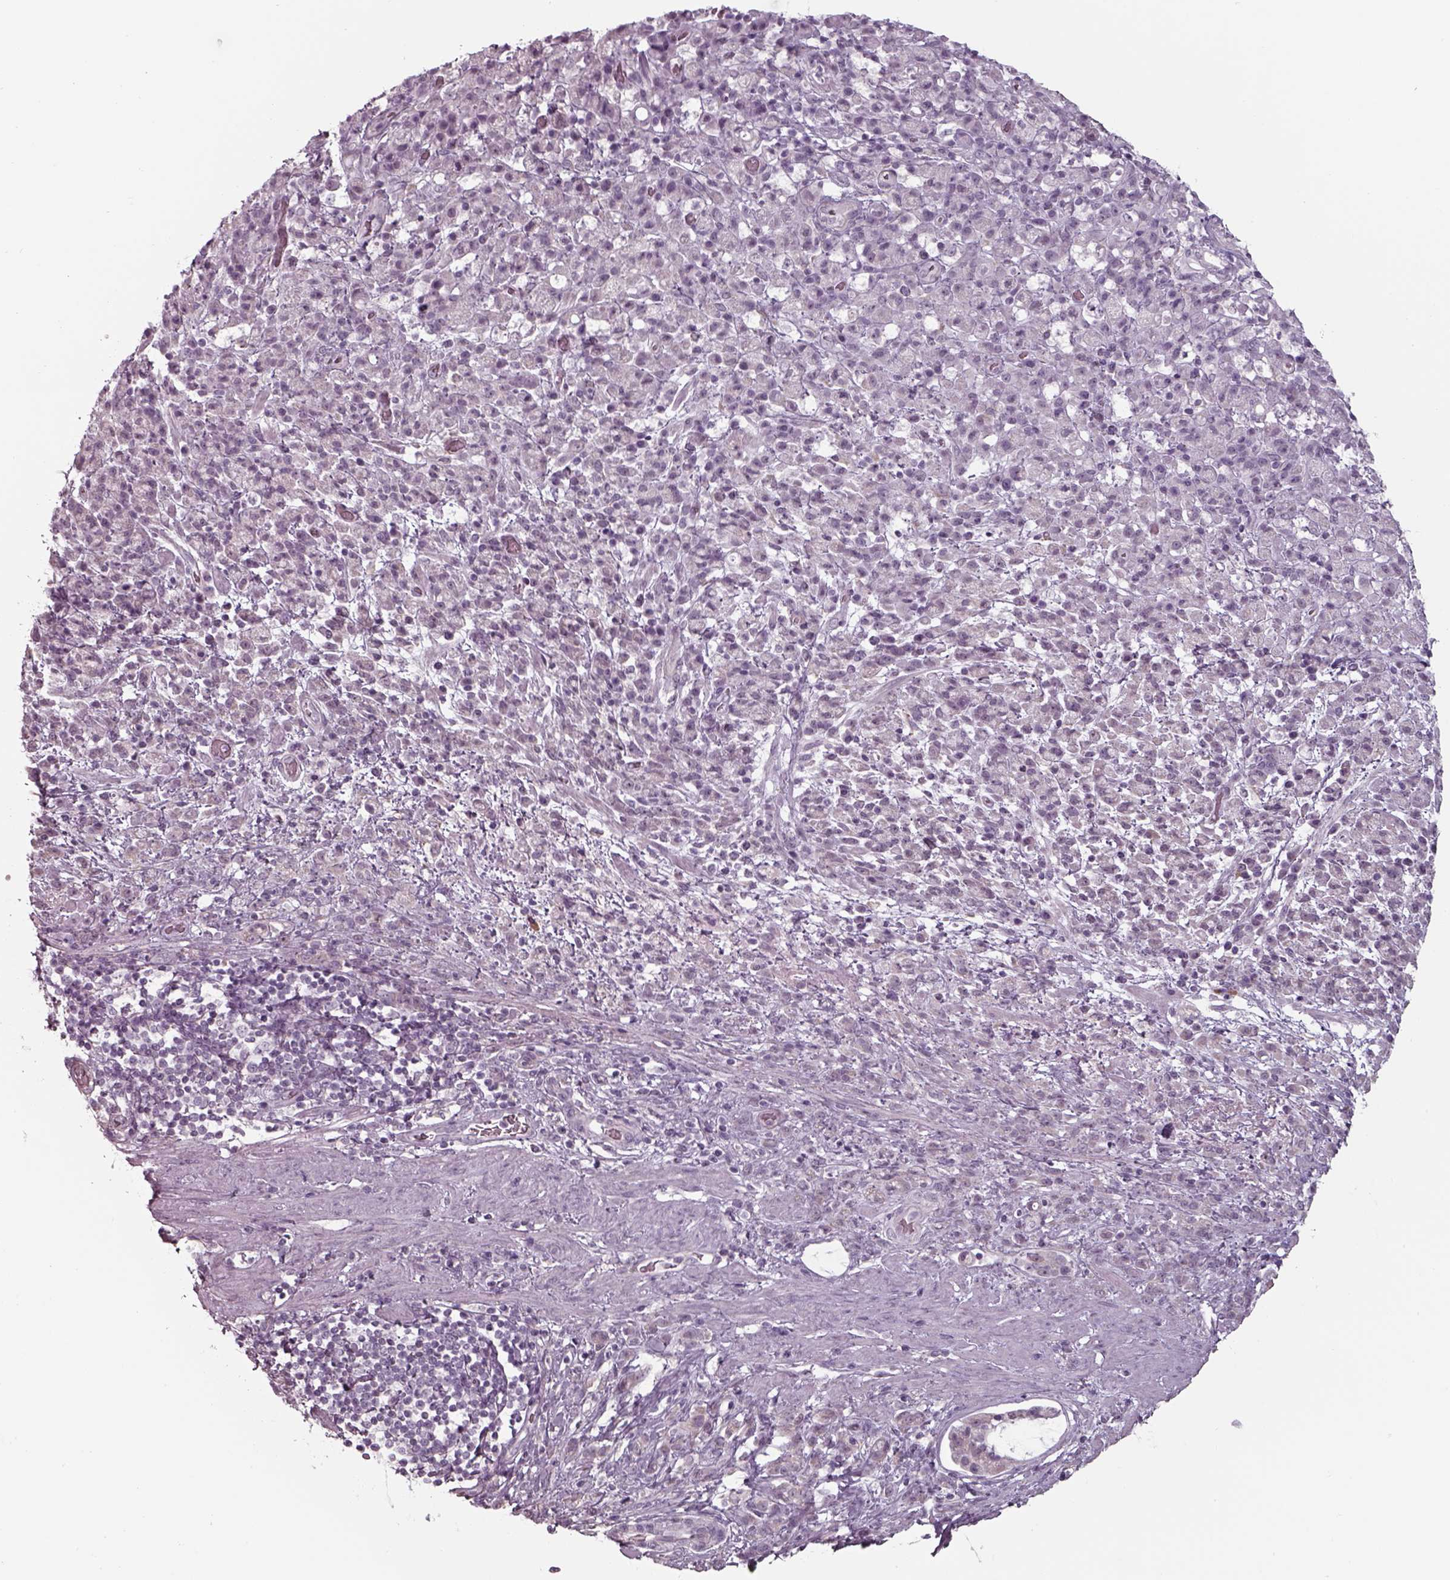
{"staining": {"intensity": "negative", "quantity": "none", "location": "none"}, "tissue": "stomach cancer", "cell_type": "Tumor cells", "image_type": "cancer", "snomed": [{"axis": "morphology", "description": "Adenocarcinoma, NOS"}, {"axis": "topography", "description": "Stomach"}], "caption": "Tumor cells are negative for brown protein staining in stomach cancer (adenocarcinoma). (DAB (3,3'-diaminobenzidine) immunohistochemistry visualized using brightfield microscopy, high magnification).", "gene": "SEPTIN14", "patient": {"sex": "female", "age": 60}}